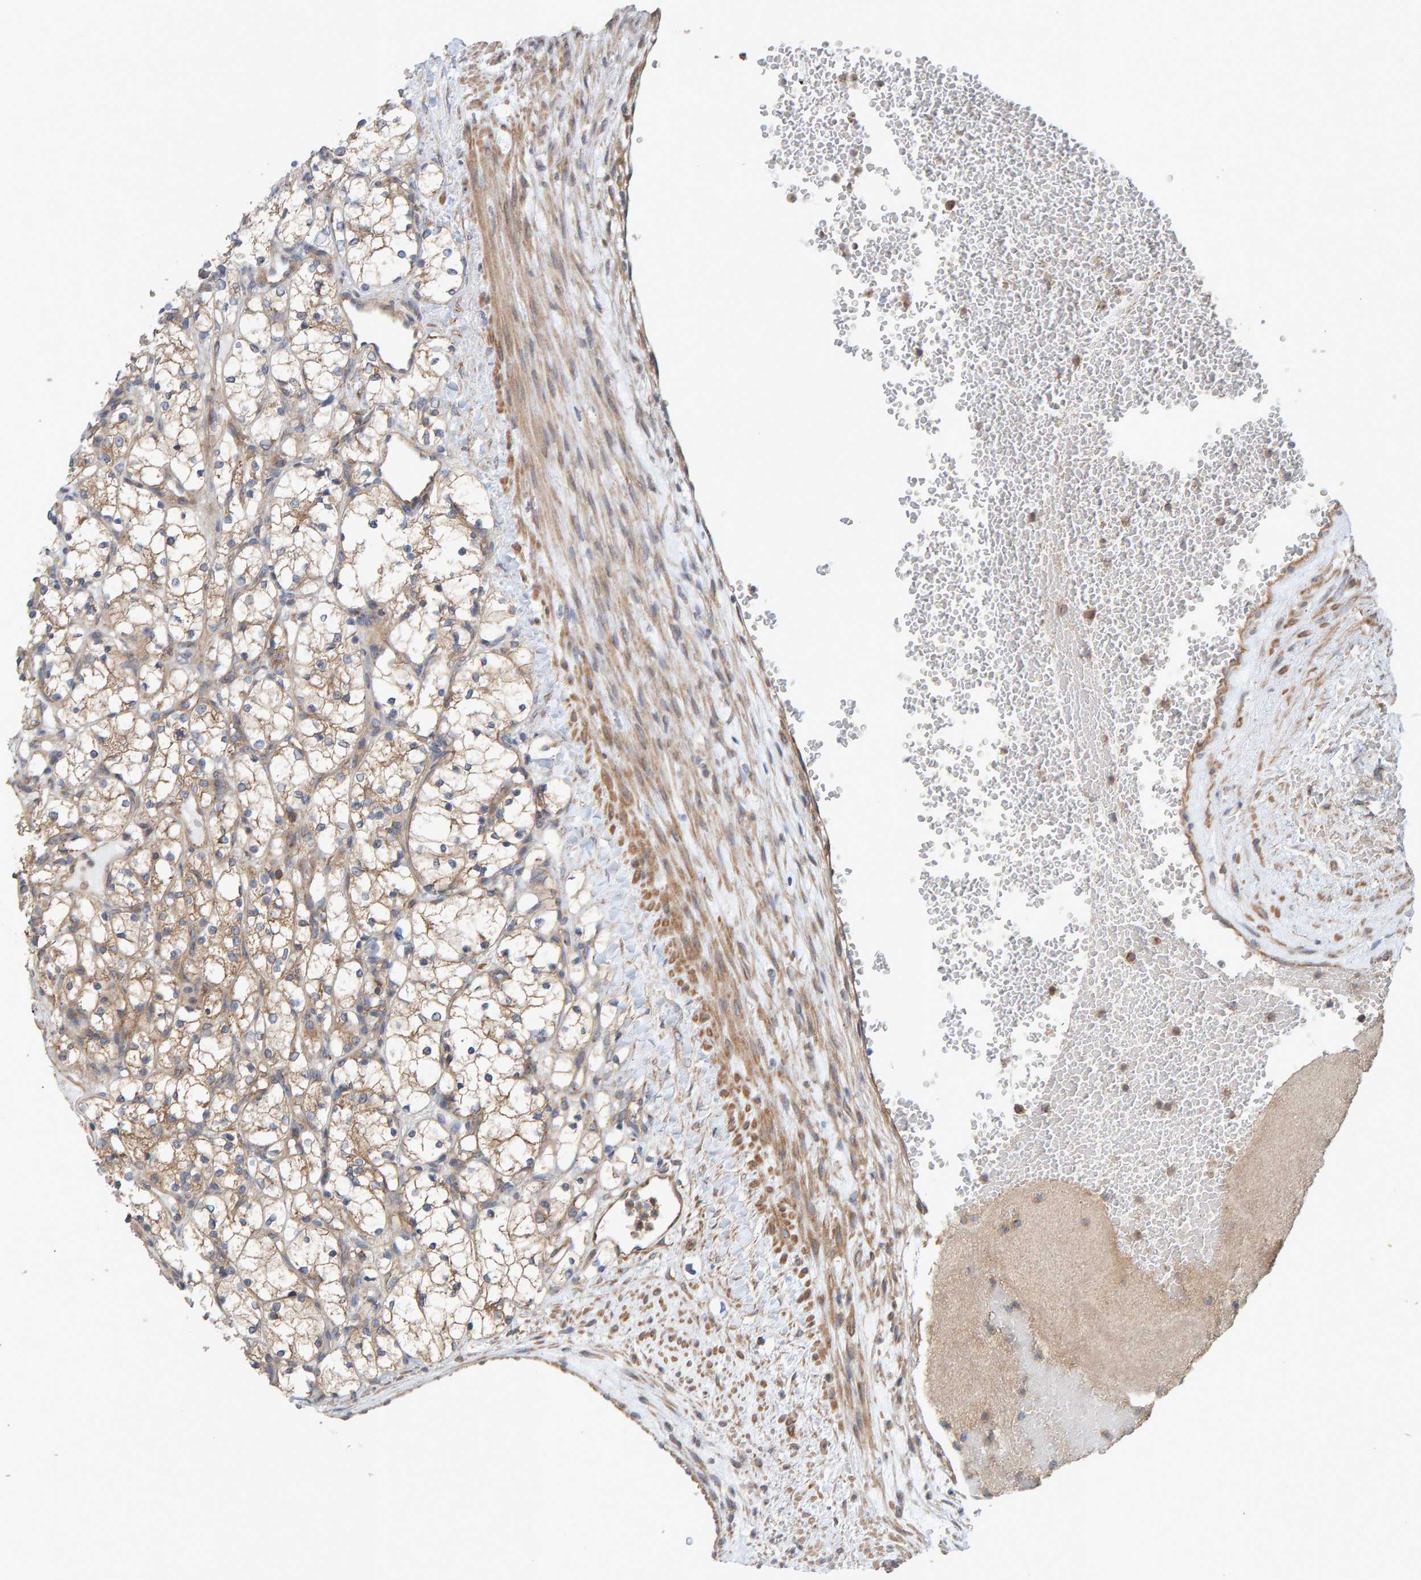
{"staining": {"intensity": "weak", "quantity": ">75%", "location": "cytoplasmic/membranous"}, "tissue": "renal cancer", "cell_type": "Tumor cells", "image_type": "cancer", "snomed": [{"axis": "morphology", "description": "Adenocarcinoma, NOS"}, {"axis": "topography", "description": "Kidney"}], "caption": "This is a photomicrograph of immunohistochemistry staining of renal cancer (adenocarcinoma), which shows weak staining in the cytoplasmic/membranous of tumor cells.", "gene": "UBAP1", "patient": {"sex": "female", "age": 69}}